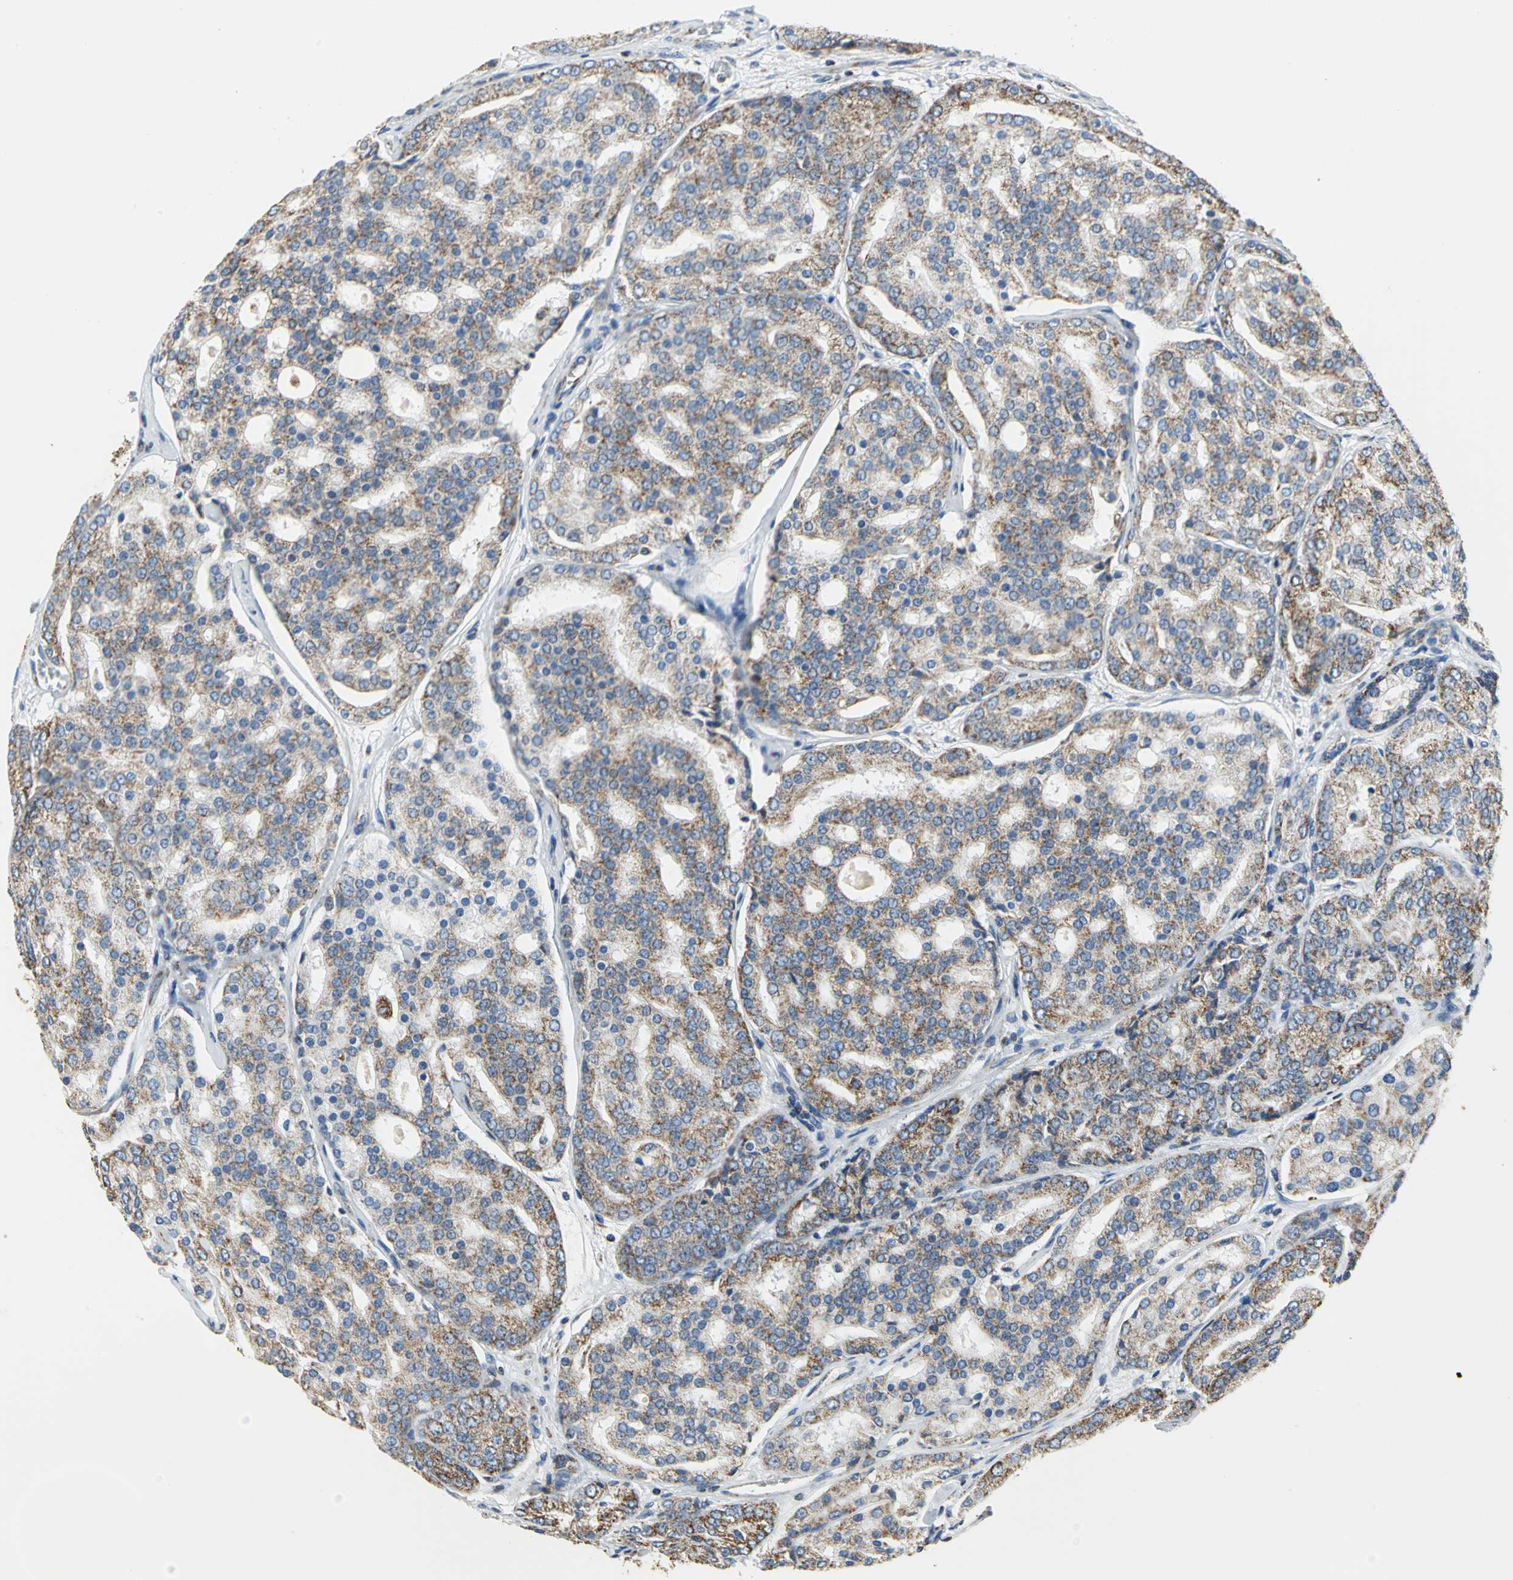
{"staining": {"intensity": "moderate", "quantity": ">75%", "location": "cytoplasmic/membranous"}, "tissue": "prostate cancer", "cell_type": "Tumor cells", "image_type": "cancer", "snomed": [{"axis": "morphology", "description": "Adenocarcinoma, High grade"}, {"axis": "topography", "description": "Prostate"}], "caption": "Human prostate cancer stained for a protein (brown) demonstrates moderate cytoplasmic/membranous positive positivity in about >75% of tumor cells.", "gene": "NTRK1", "patient": {"sex": "male", "age": 64}}